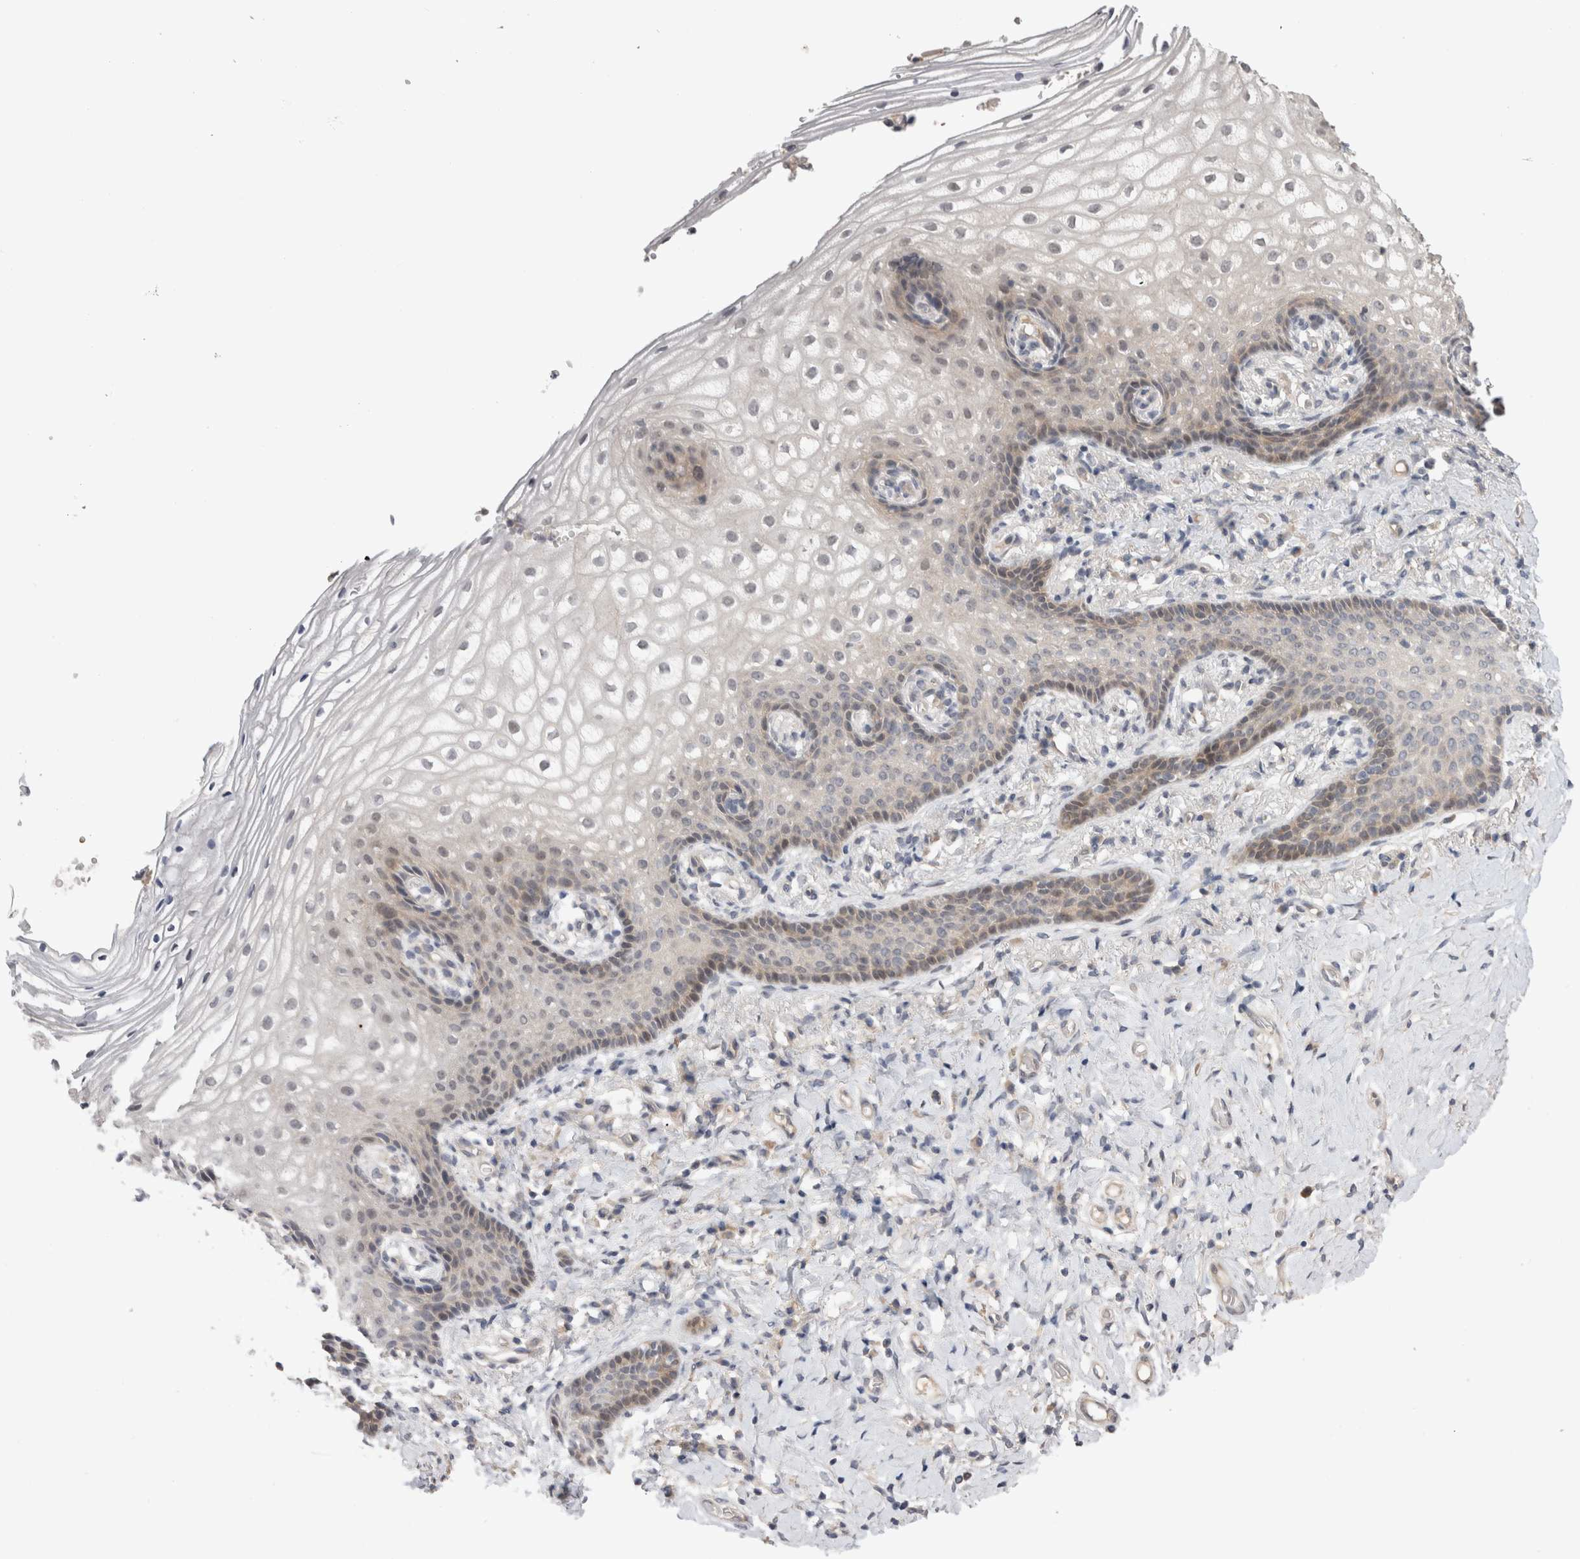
{"staining": {"intensity": "weak", "quantity": "<25%", "location": "cytoplasmic/membranous"}, "tissue": "vagina", "cell_type": "Squamous epithelial cells", "image_type": "normal", "snomed": [{"axis": "morphology", "description": "Normal tissue, NOS"}, {"axis": "topography", "description": "Vagina"}], "caption": "High power microscopy histopathology image of an IHC micrograph of normal vagina, revealing no significant expression in squamous epithelial cells.", "gene": "CRYBG1", "patient": {"sex": "female", "age": 60}}